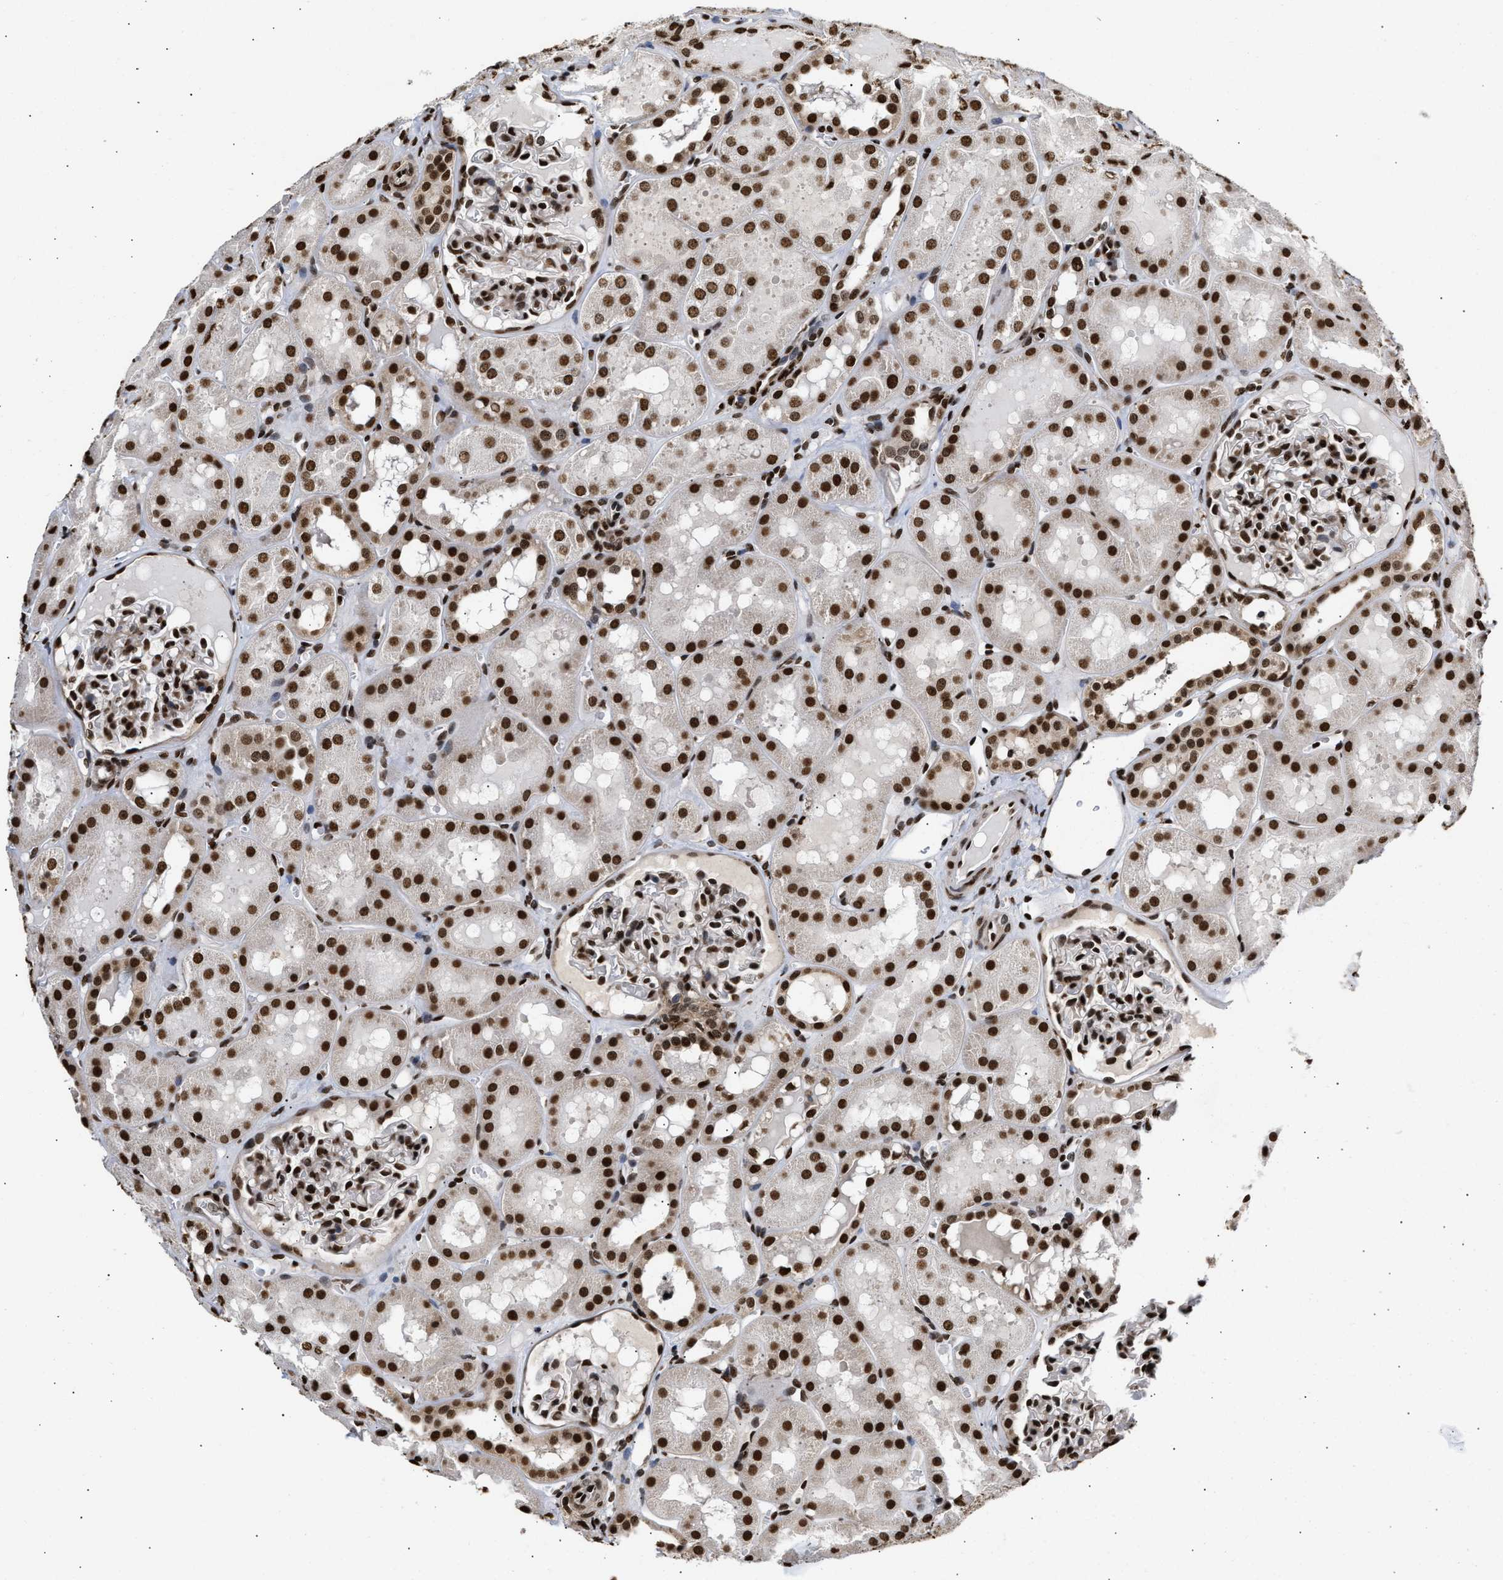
{"staining": {"intensity": "strong", "quantity": "25%-75%", "location": "nuclear"}, "tissue": "kidney", "cell_type": "Cells in glomeruli", "image_type": "normal", "snomed": [{"axis": "morphology", "description": "Normal tissue, NOS"}, {"axis": "topography", "description": "Kidney"}, {"axis": "topography", "description": "Urinary bladder"}], "caption": "A brown stain labels strong nuclear positivity of a protein in cells in glomeruli of unremarkable human kidney.", "gene": "PSIP1", "patient": {"sex": "male", "age": 16}}